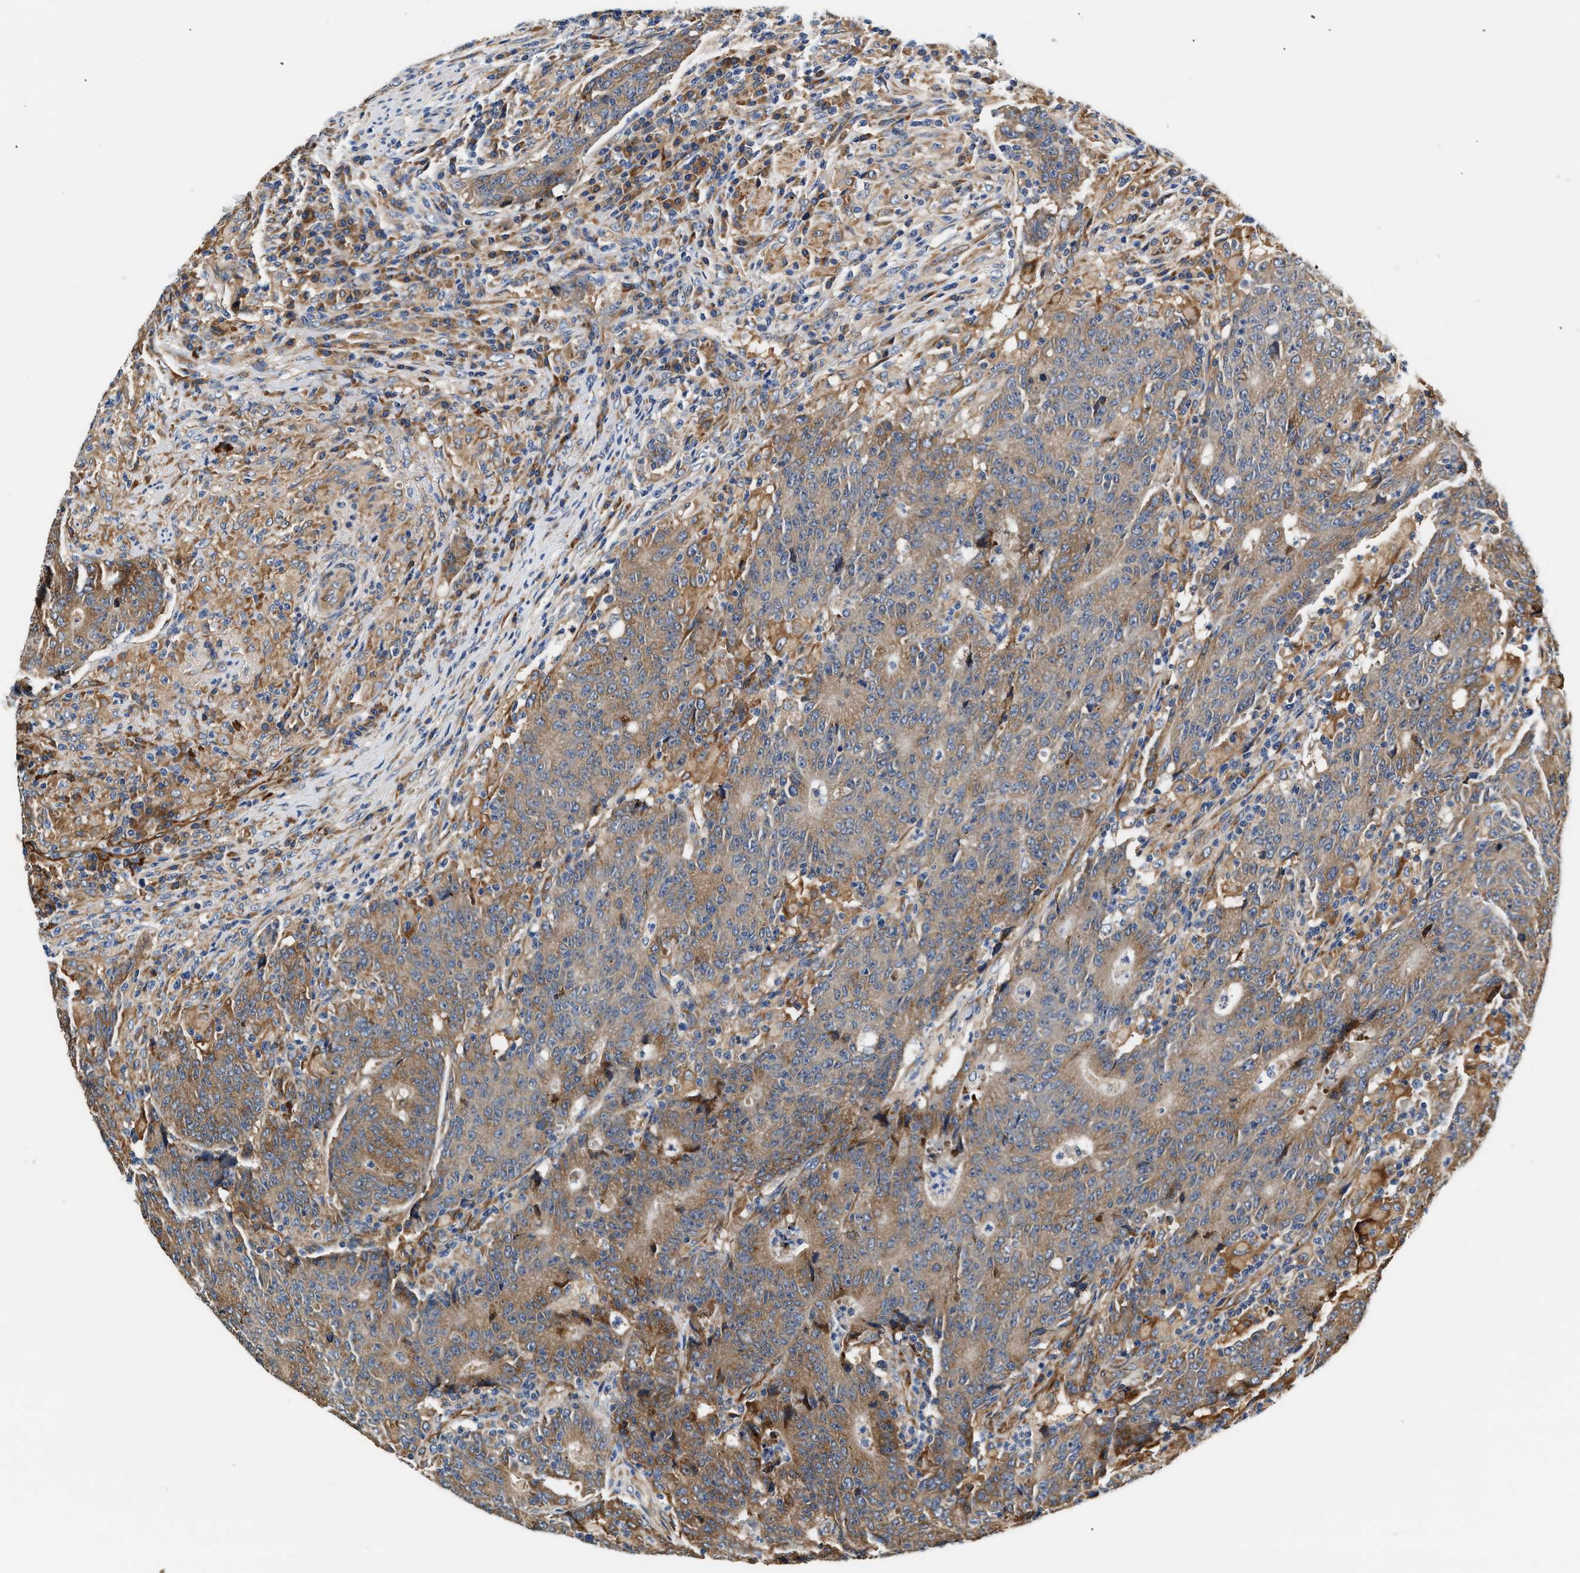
{"staining": {"intensity": "moderate", "quantity": ">75%", "location": "cytoplasmic/membranous"}, "tissue": "colorectal cancer", "cell_type": "Tumor cells", "image_type": "cancer", "snomed": [{"axis": "morphology", "description": "Normal tissue, NOS"}, {"axis": "morphology", "description": "Adenocarcinoma, NOS"}, {"axis": "topography", "description": "Colon"}], "caption": "Moderate cytoplasmic/membranous staining is present in about >75% of tumor cells in colorectal cancer (adenocarcinoma).", "gene": "IFT74", "patient": {"sex": "female", "age": 75}}